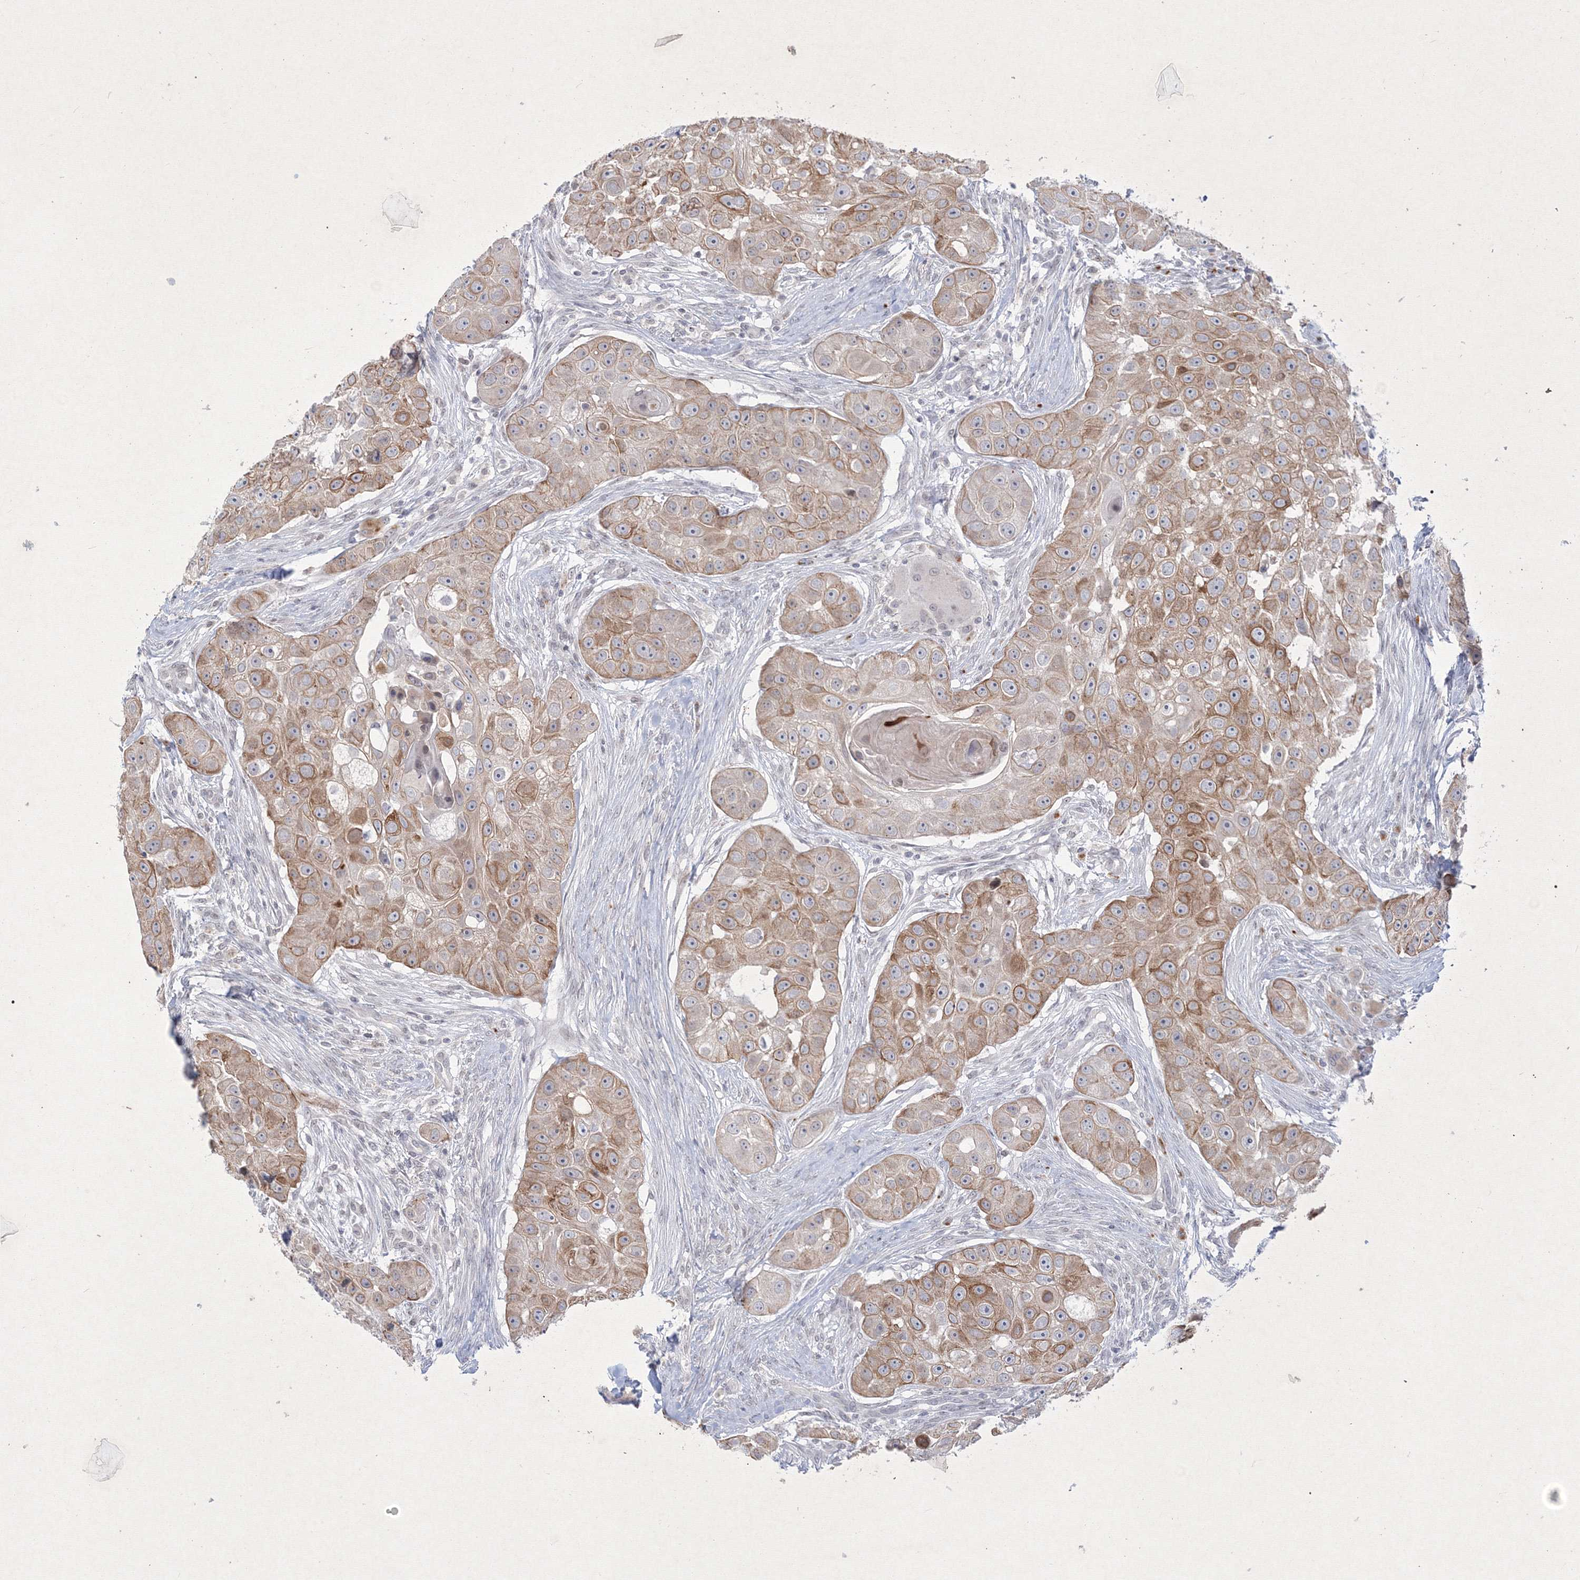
{"staining": {"intensity": "moderate", "quantity": ">75%", "location": "cytoplasmic/membranous"}, "tissue": "head and neck cancer", "cell_type": "Tumor cells", "image_type": "cancer", "snomed": [{"axis": "morphology", "description": "Normal tissue, NOS"}, {"axis": "morphology", "description": "Squamous cell carcinoma, NOS"}, {"axis": "topography", "description": "Skeletal muscle"}, {"axis": "topography", "description": "Head-Neck"}], "caption": "Protein expression analysis of head and neck cancer (squamous cell carcinoma) displays moderate cytoplasmic/membranous positivity in approximately >75% of tumor cells. (DAB IHC, brown staining for protein, blue staining for nuclei).", "gene": "NXPE3", "patient": {"sex": "male", "age": 51}}